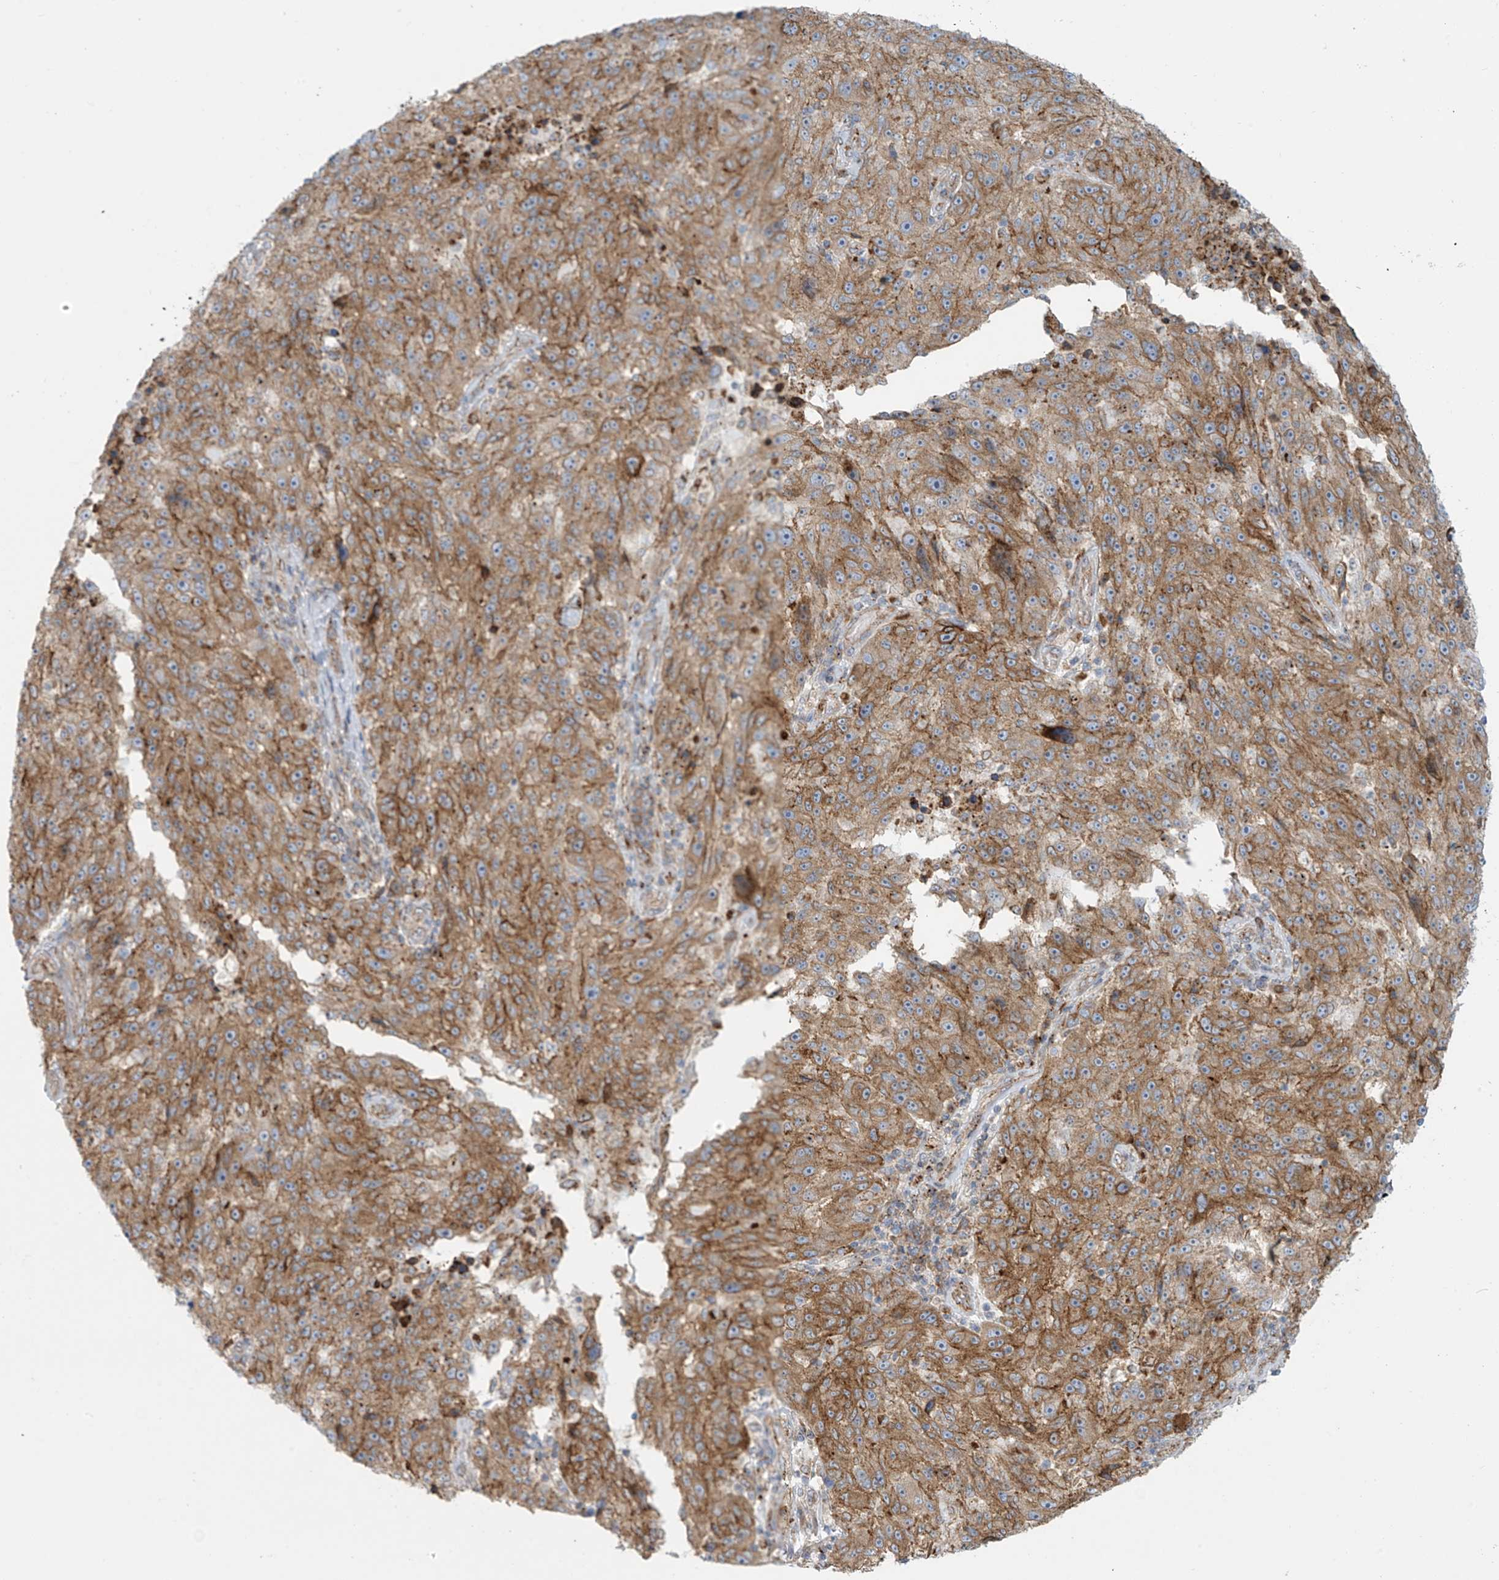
{"staining": {"intensity": "moderate", "quantity": ">75%", "location": "cytoplasmic/membranous"}, "tissue": "melanoma", "cell_type": "Tumor cells", "image_type": "cancer", "snomed": [{"axis": "morphology", "description": "Malignant melanoma, NOS"}, {"axis": "topography", "description": "Skin"}], "caption": "Tumor cells display medium levels of moderate cytoplasmic/membranous positivity in approximately >75% of cells in melanoma. (IHC, brightfield microscopy, high magnification).", "gene": "LZTS3", "patient": {"sex": "male", "age": 53}}